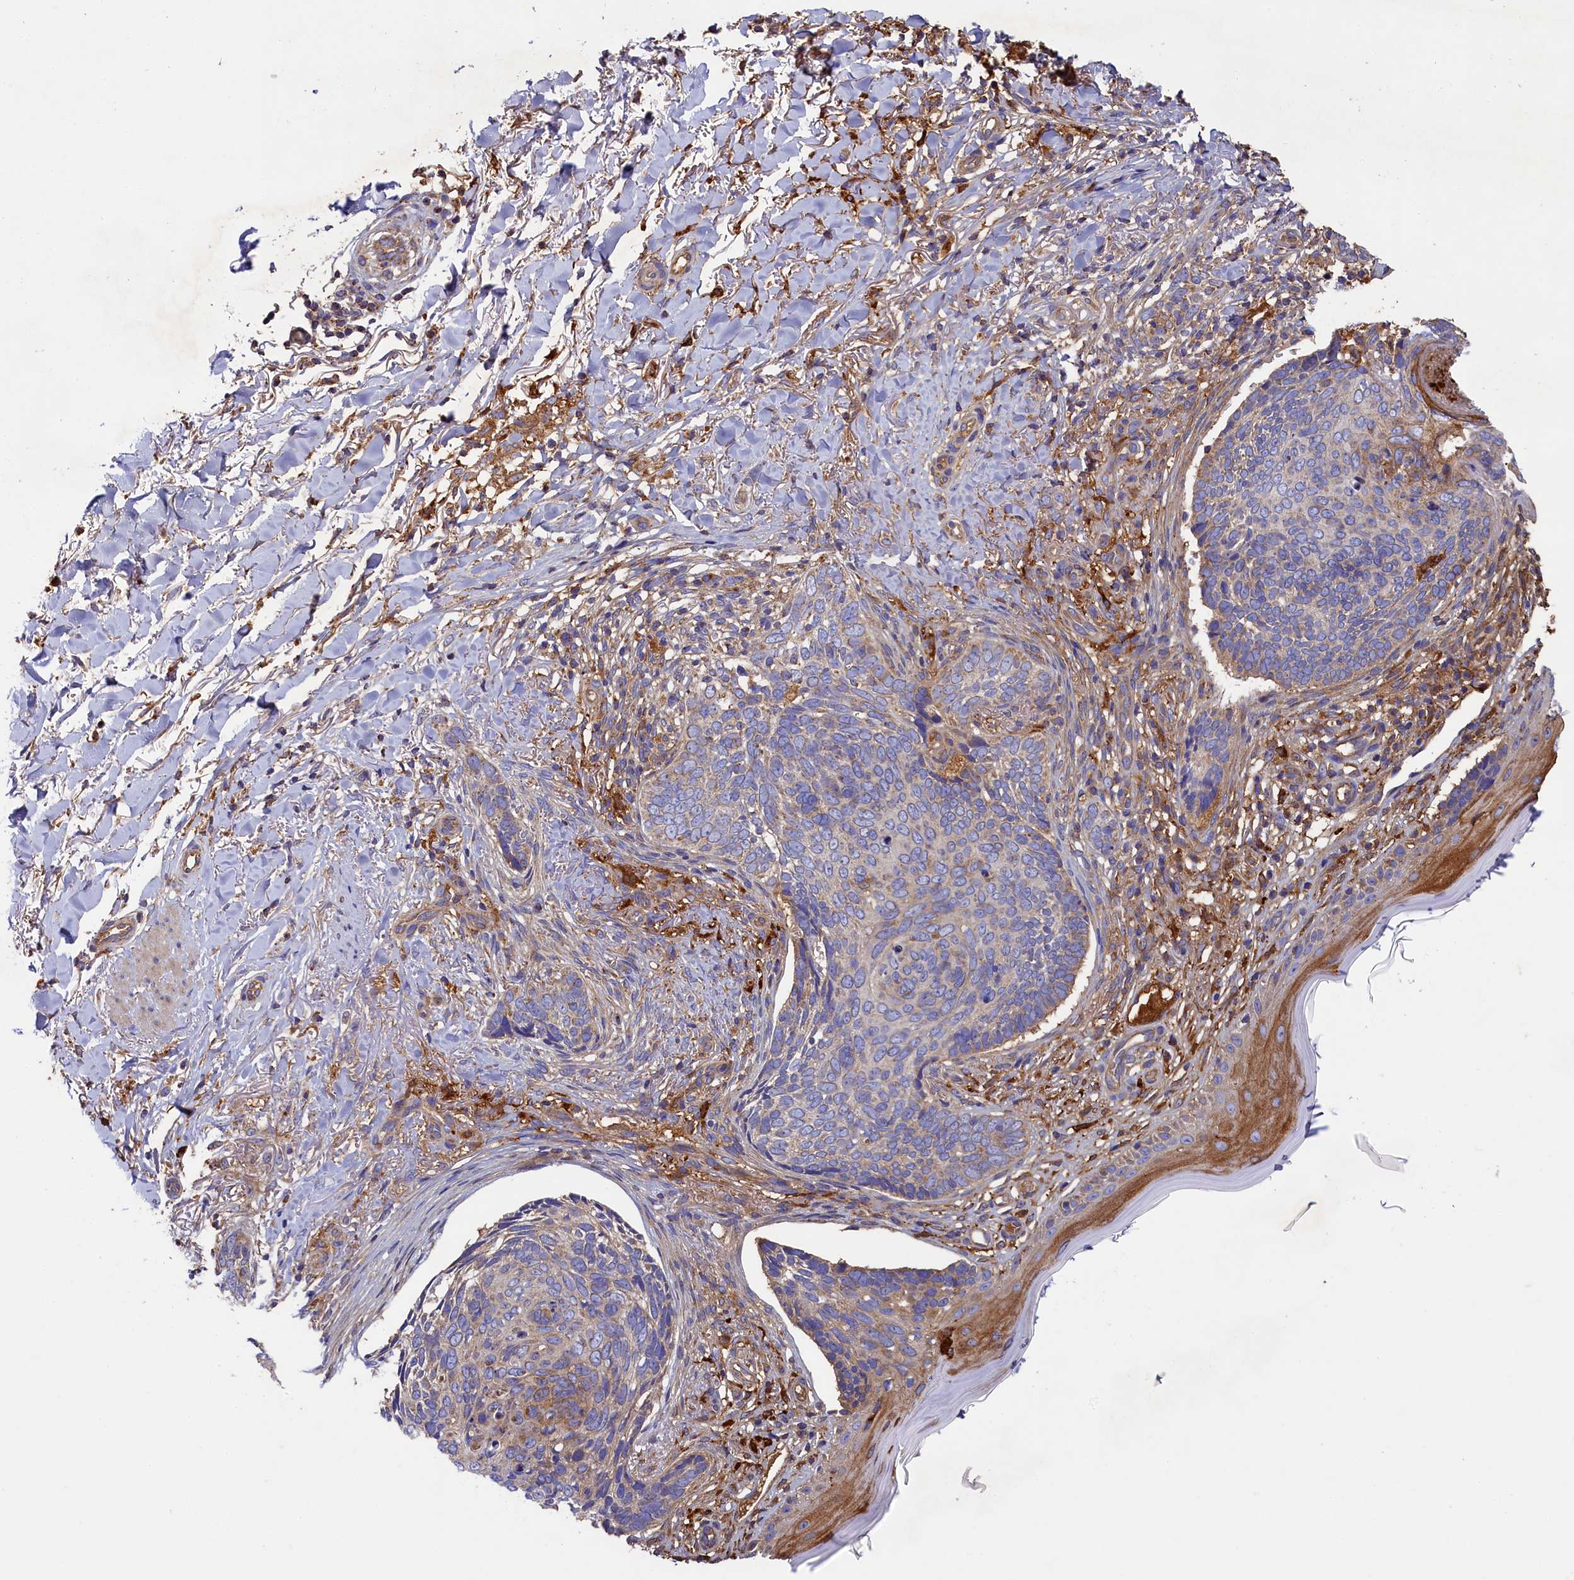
{"staining": {"intensity": "weak", "quantity": "<25%", "location": "cytoplasmic/membranous"}, "tissue": "skin cancer", "cell_type": "Tumor cells", "image_type": "cancer", "snomed": [{"axis": "morphology", "description": "Normal tissue, NOS"}, {"axis": "morphology", "description": "Basal cell carcinoma"}, {"axis": "topography", "description": "Skin"}], "caption": "High power microscopy image of an immunohistochemistry (IHC) histopathology image of skin basal cell carcinoma, revealing no significant staining in tumor cells.", "gene": "SEC31B", "patient": {"sex": "female", "age": 67}}